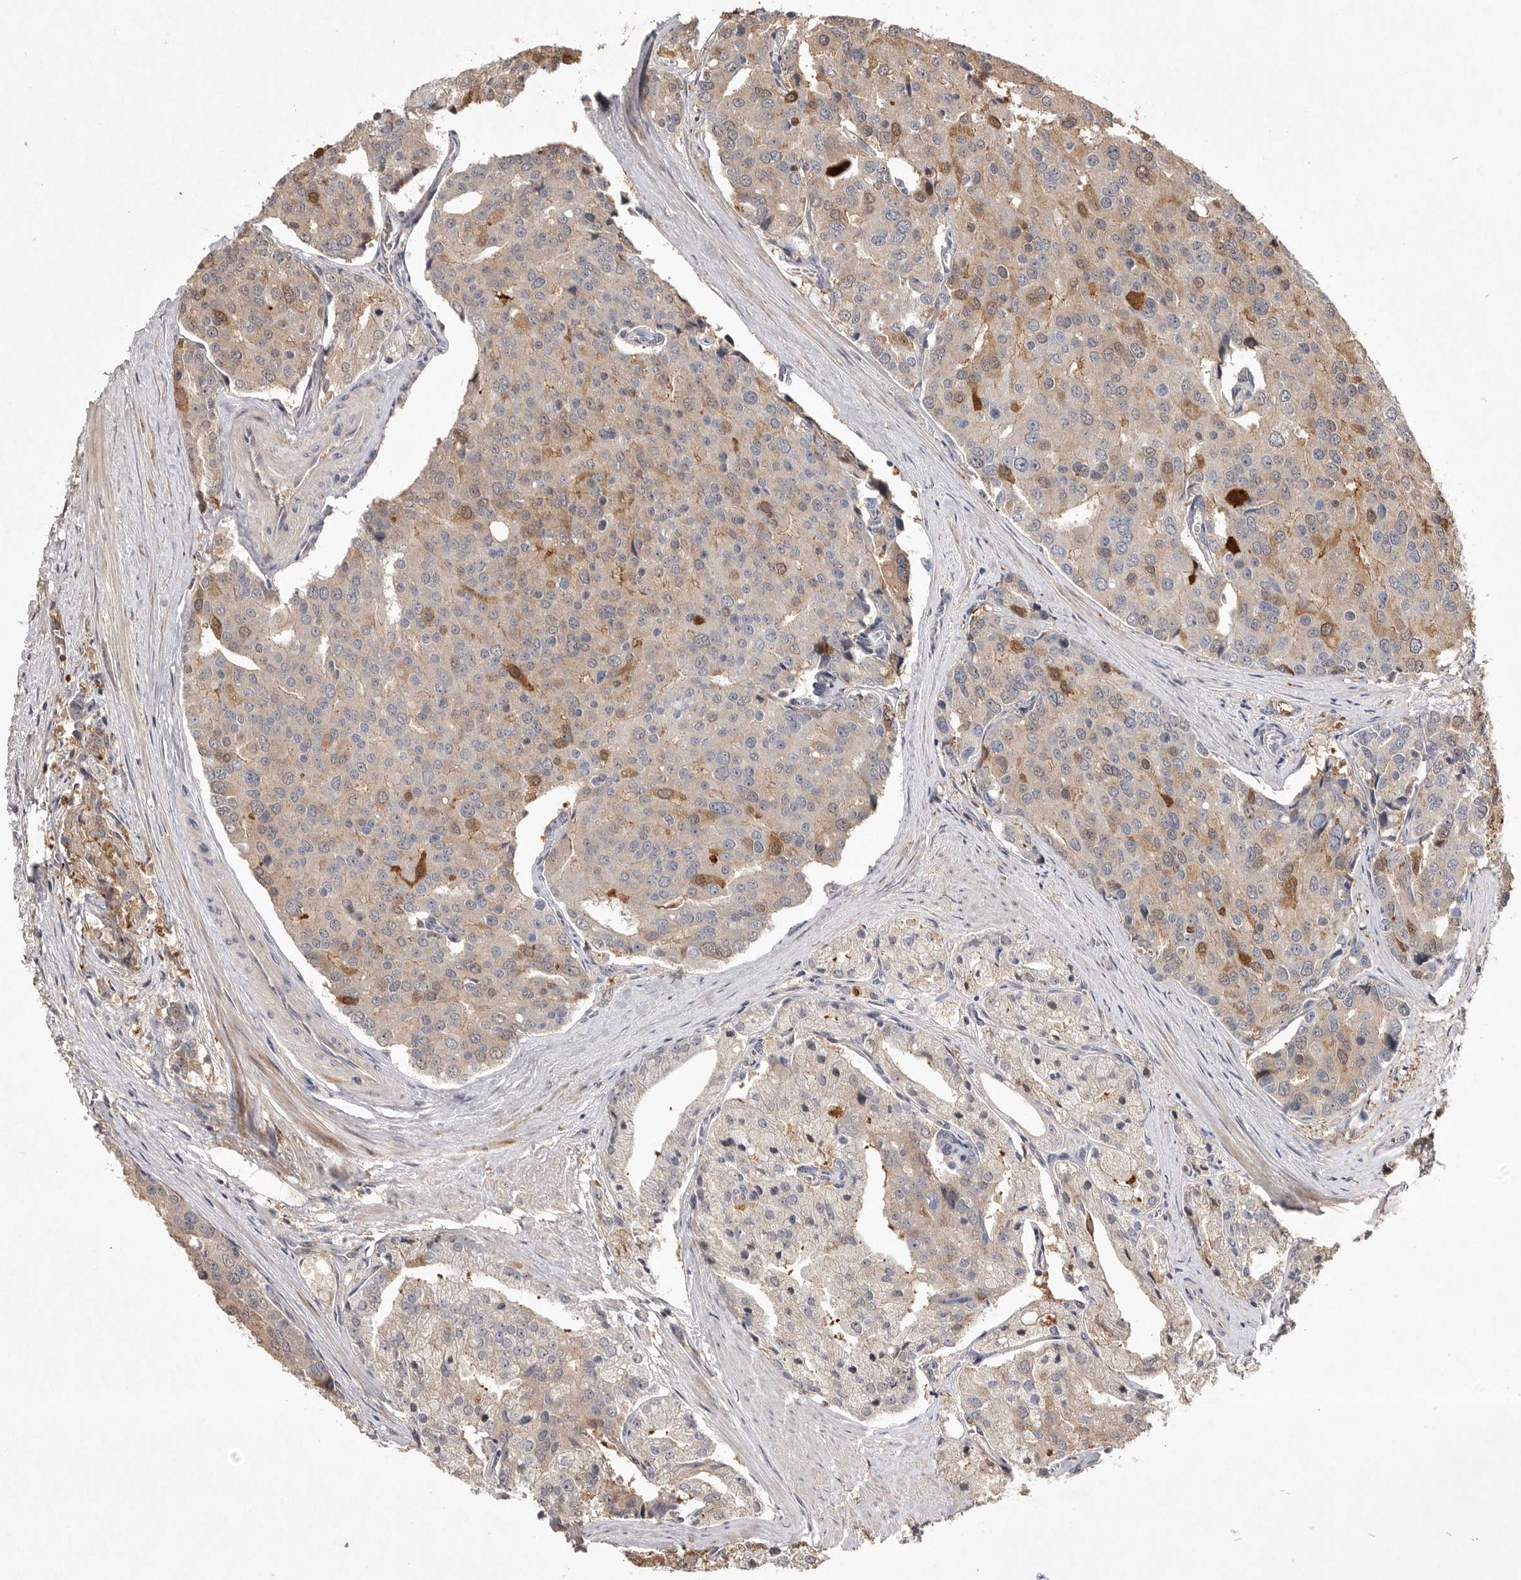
{"staining": {"intensity": "moderate", "quantity": "<25%", "location": "cytoplasmic/membranous"}, "tissue": "prostate cancer", "cell_type": "Tumor cells", "image_type": "cancer", "snomed": [{"axis": "morphology", "description": "Adenocarcinoma, High grade"}, {"axis": "topography", "description": "Prostate"}], "caption": "Immunohistochemistry (IHC) image of prostate cancer (high-grade adenocarcinoma) stained for a protein (brown), which exhibits low levels of moderate cytoplasmic/membranous positivity in approximately <25% of tumor cells.", "gene": "VN1R4", "patient": {"sex": "male", "age": 50}}